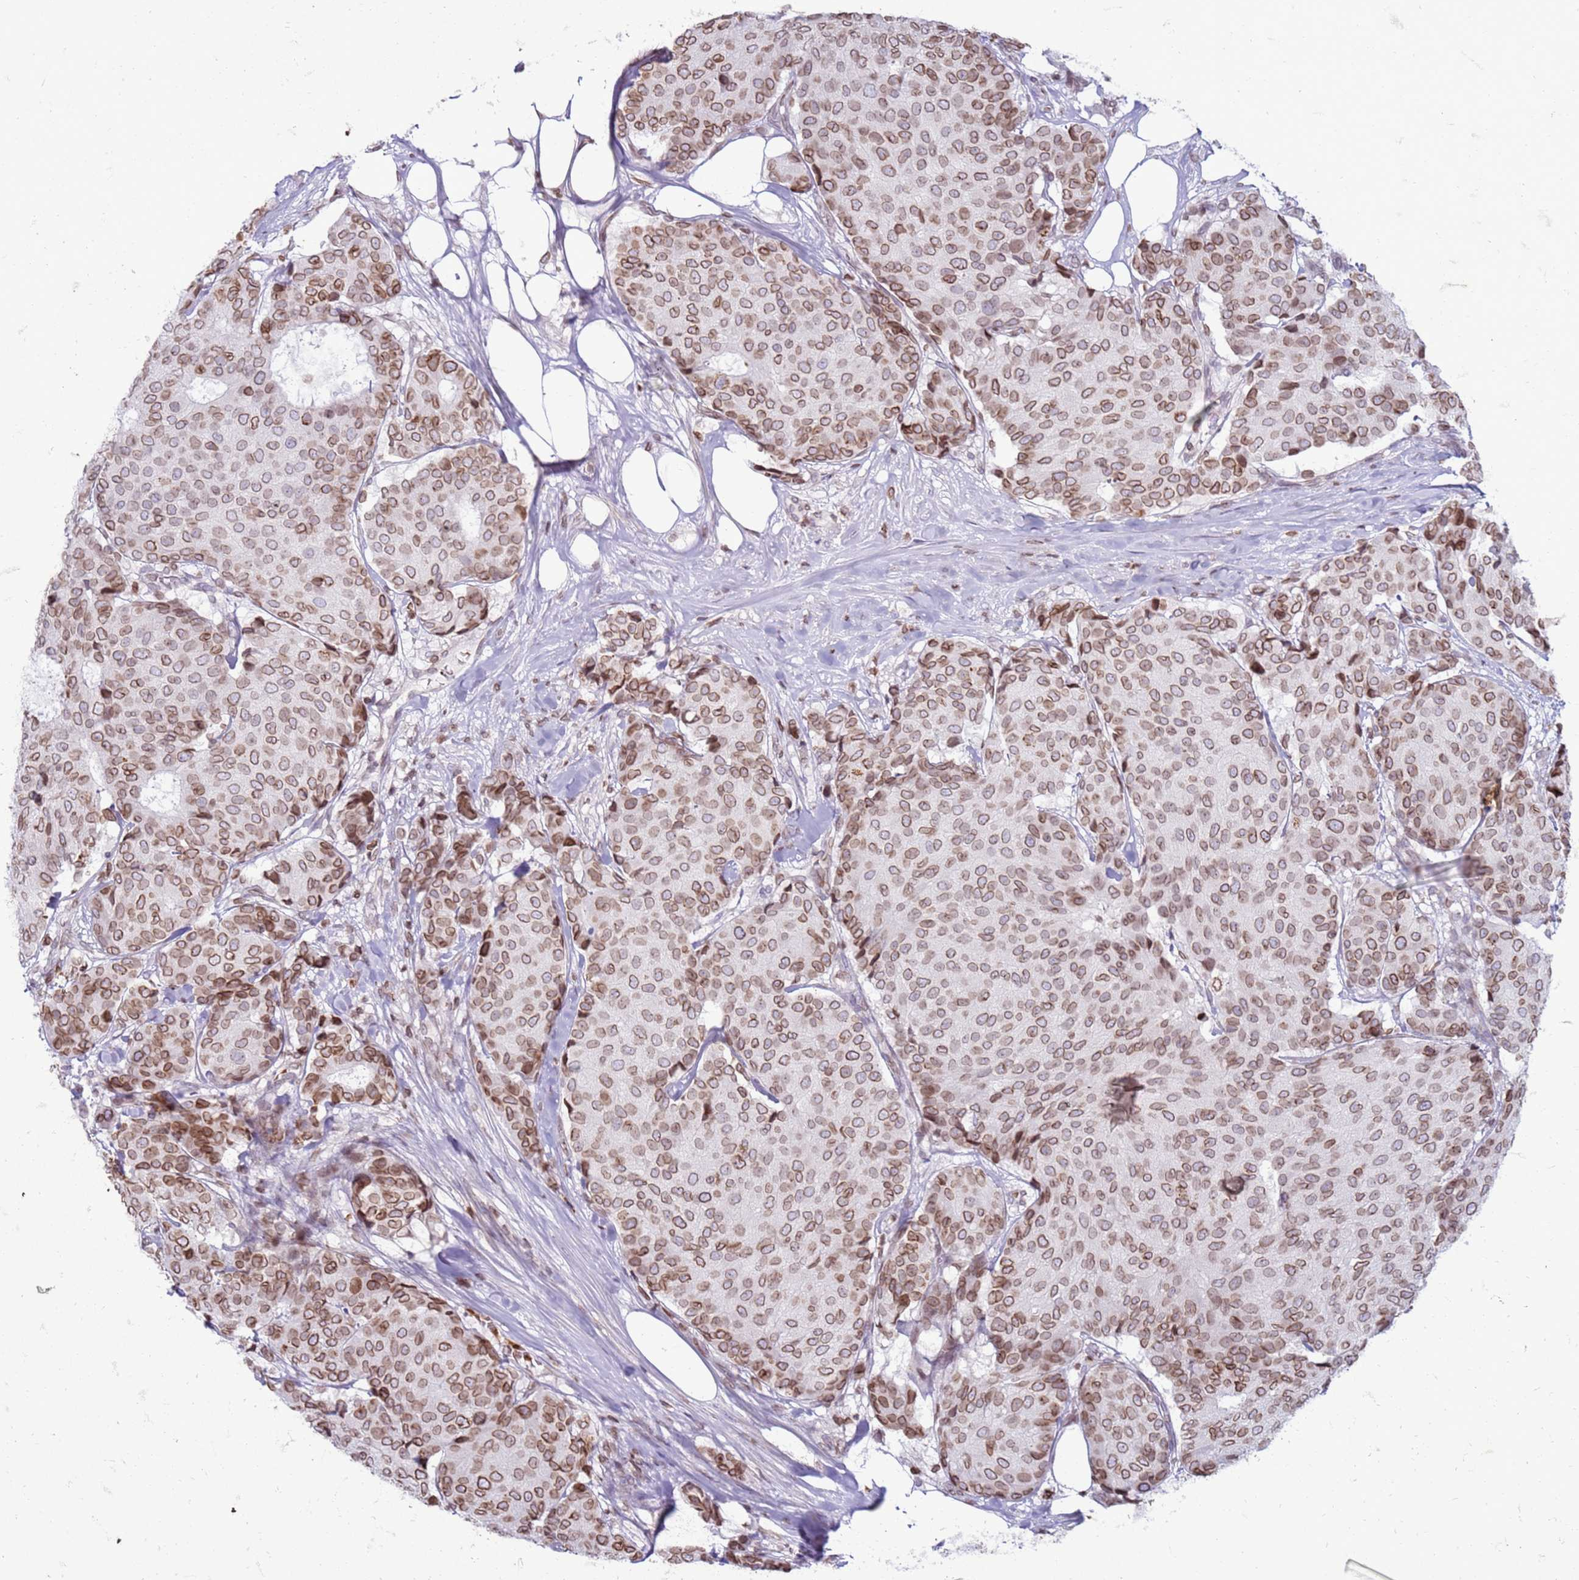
{"staining": {"intensity": "moderate", "quantity": ">75%", "location": "cytoplasmic/membranous,nuclear"}, "tissue": "breast cancer", "cell_type": "Tumor cells", "image_type": "cancer", "snomed": [{"axis": "morphology", "description": "Duct carcinoma"}, {"axis": "topography", "description": "Breast"}], "caption": "This is a photomicrograph of IHC staining of breast intraductal carcinoma, which shows moderate positivity in the cytoplasmic/membranous and nuclear of tumor cells.", "gene": "METTL25B", "patient": {"sex": "female", "age": 75}}